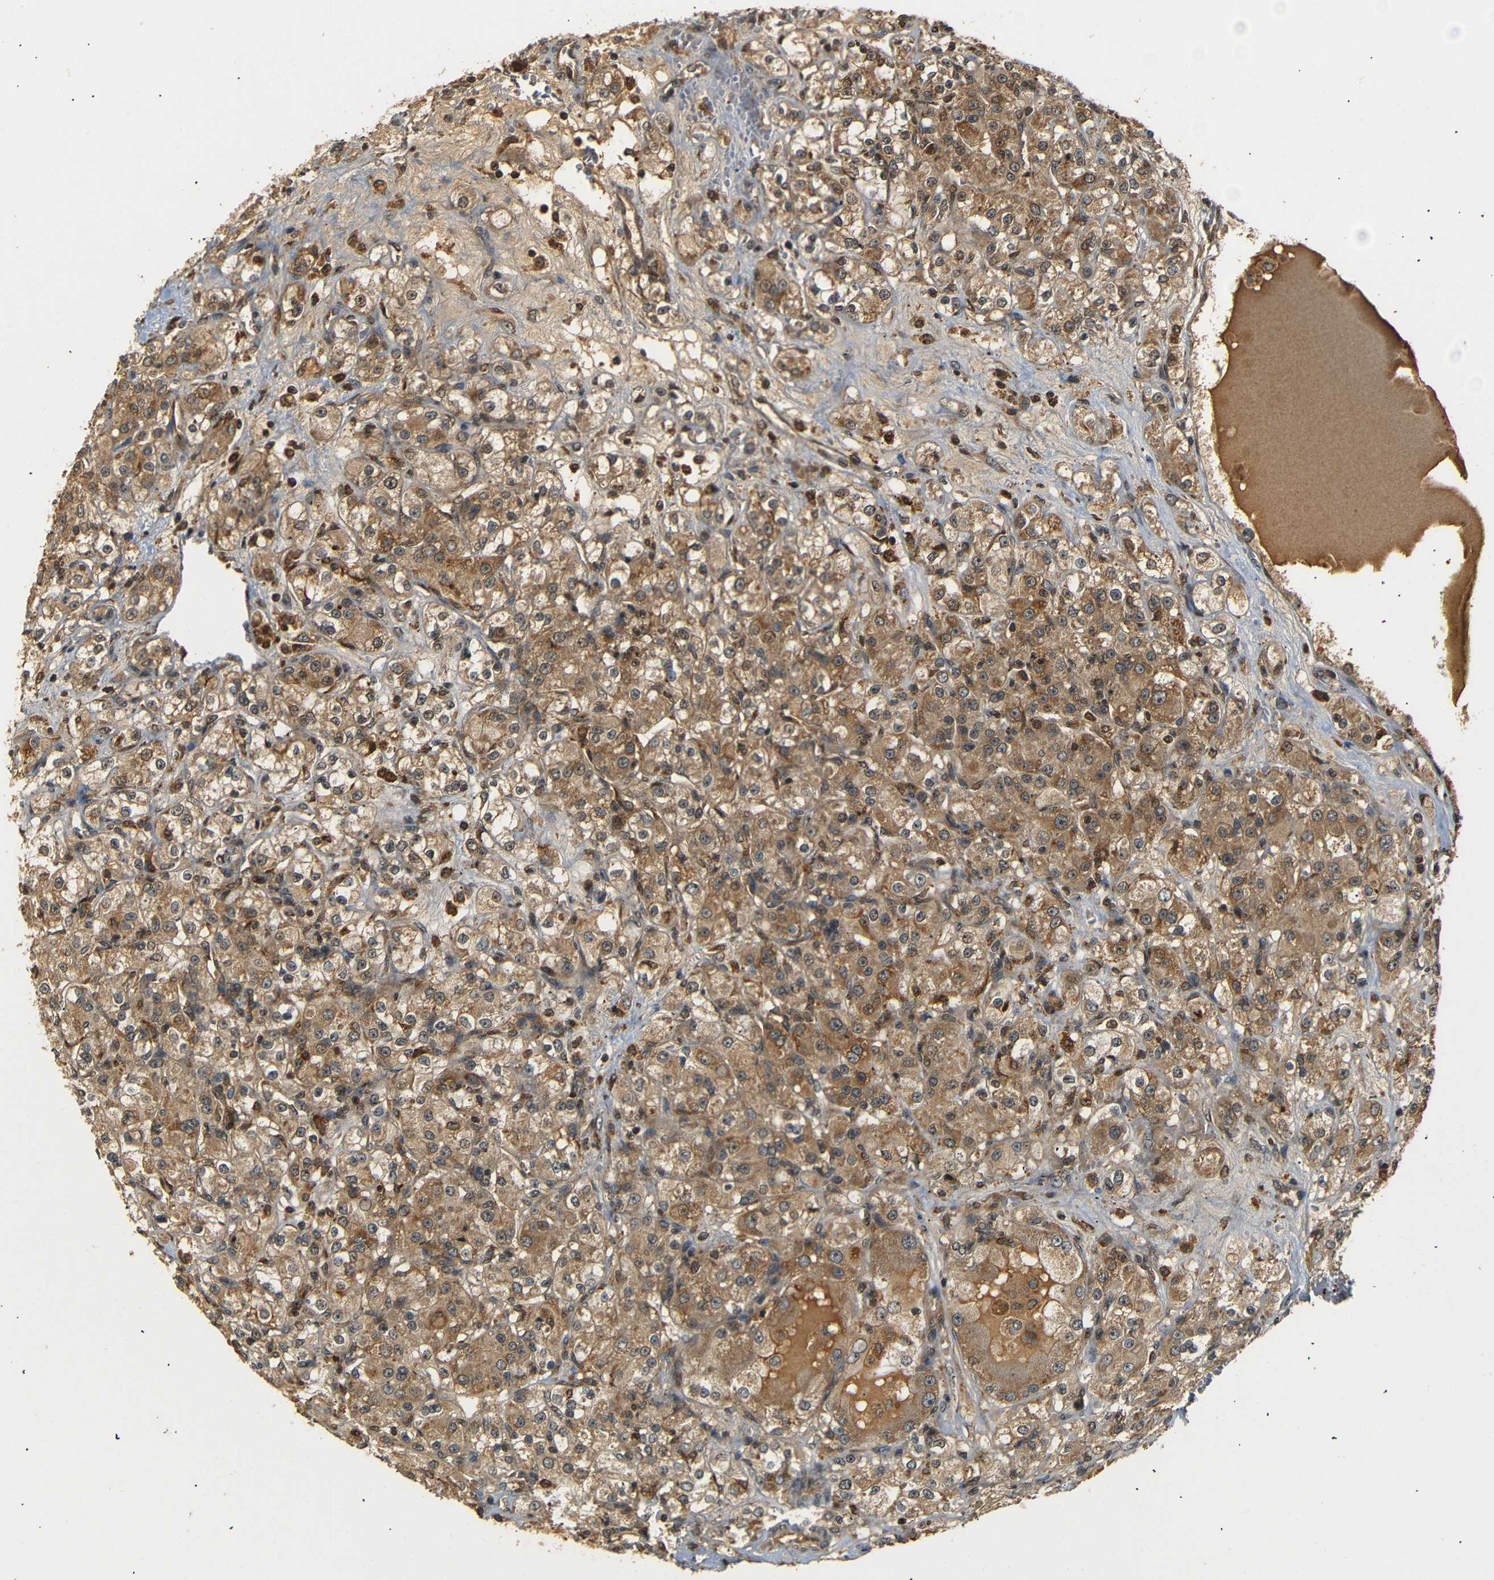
{"staining": {"intensity": "moderate", "quantity": ">75%", "location": "cytoplasmic/membranous"}, "tissue": "renal cancer", "cell_type": "Tumor cells", "image_type": "cancer", "snomed": [{"axis": "morphology", "description": "Normal tissue, NOS"}, {"axis": "morphology", "description": "Adenocarcinoma, NOS"}, {"axis": "topography", "description": "Kidney"}], "caption": "Immunohistochemistry (IHC) image of human renal cancer (adenocarcinoma) stained for a protein (brown), which displays medium levels of moderate cytoplasmic/membranous expression in about >75% of tumor cells.", "gene": "TANK", "patient": {"sex": "male", "age": 61}}